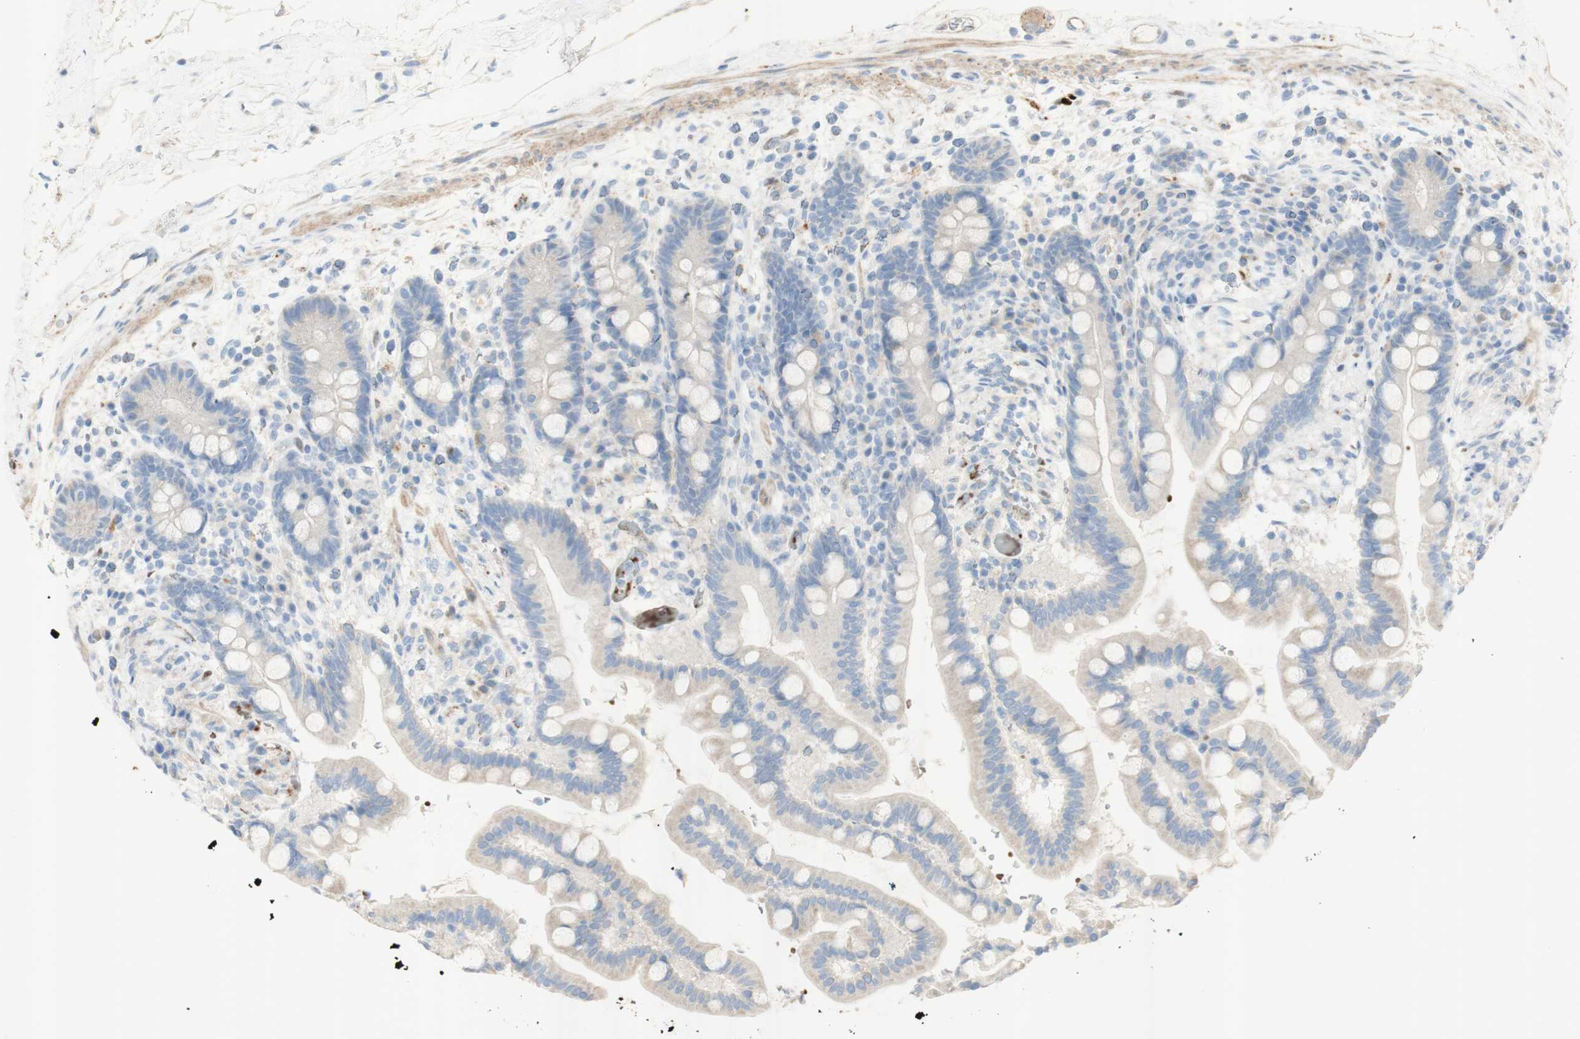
{"staining": {"intensity": "weak", "quantity": ">75%", "location": "cytoplasmic/membranous"}, "tissue": "colon", "cell_type": "Endothelial cells", "image_type": "normal", "snomed": [{"axis": "morphology", "description": "Normal tissue, NOS"}, {"axis": "topography", "description": "Colon"}], "caption": "This micrograph displays immunohistochemistry staining of normal colon, with low weak cytoplasmic/membranous expression in approximately >75% of endothelial cells.", "gene": "GAN", "patient": {"sex": "male", "age": 73}}